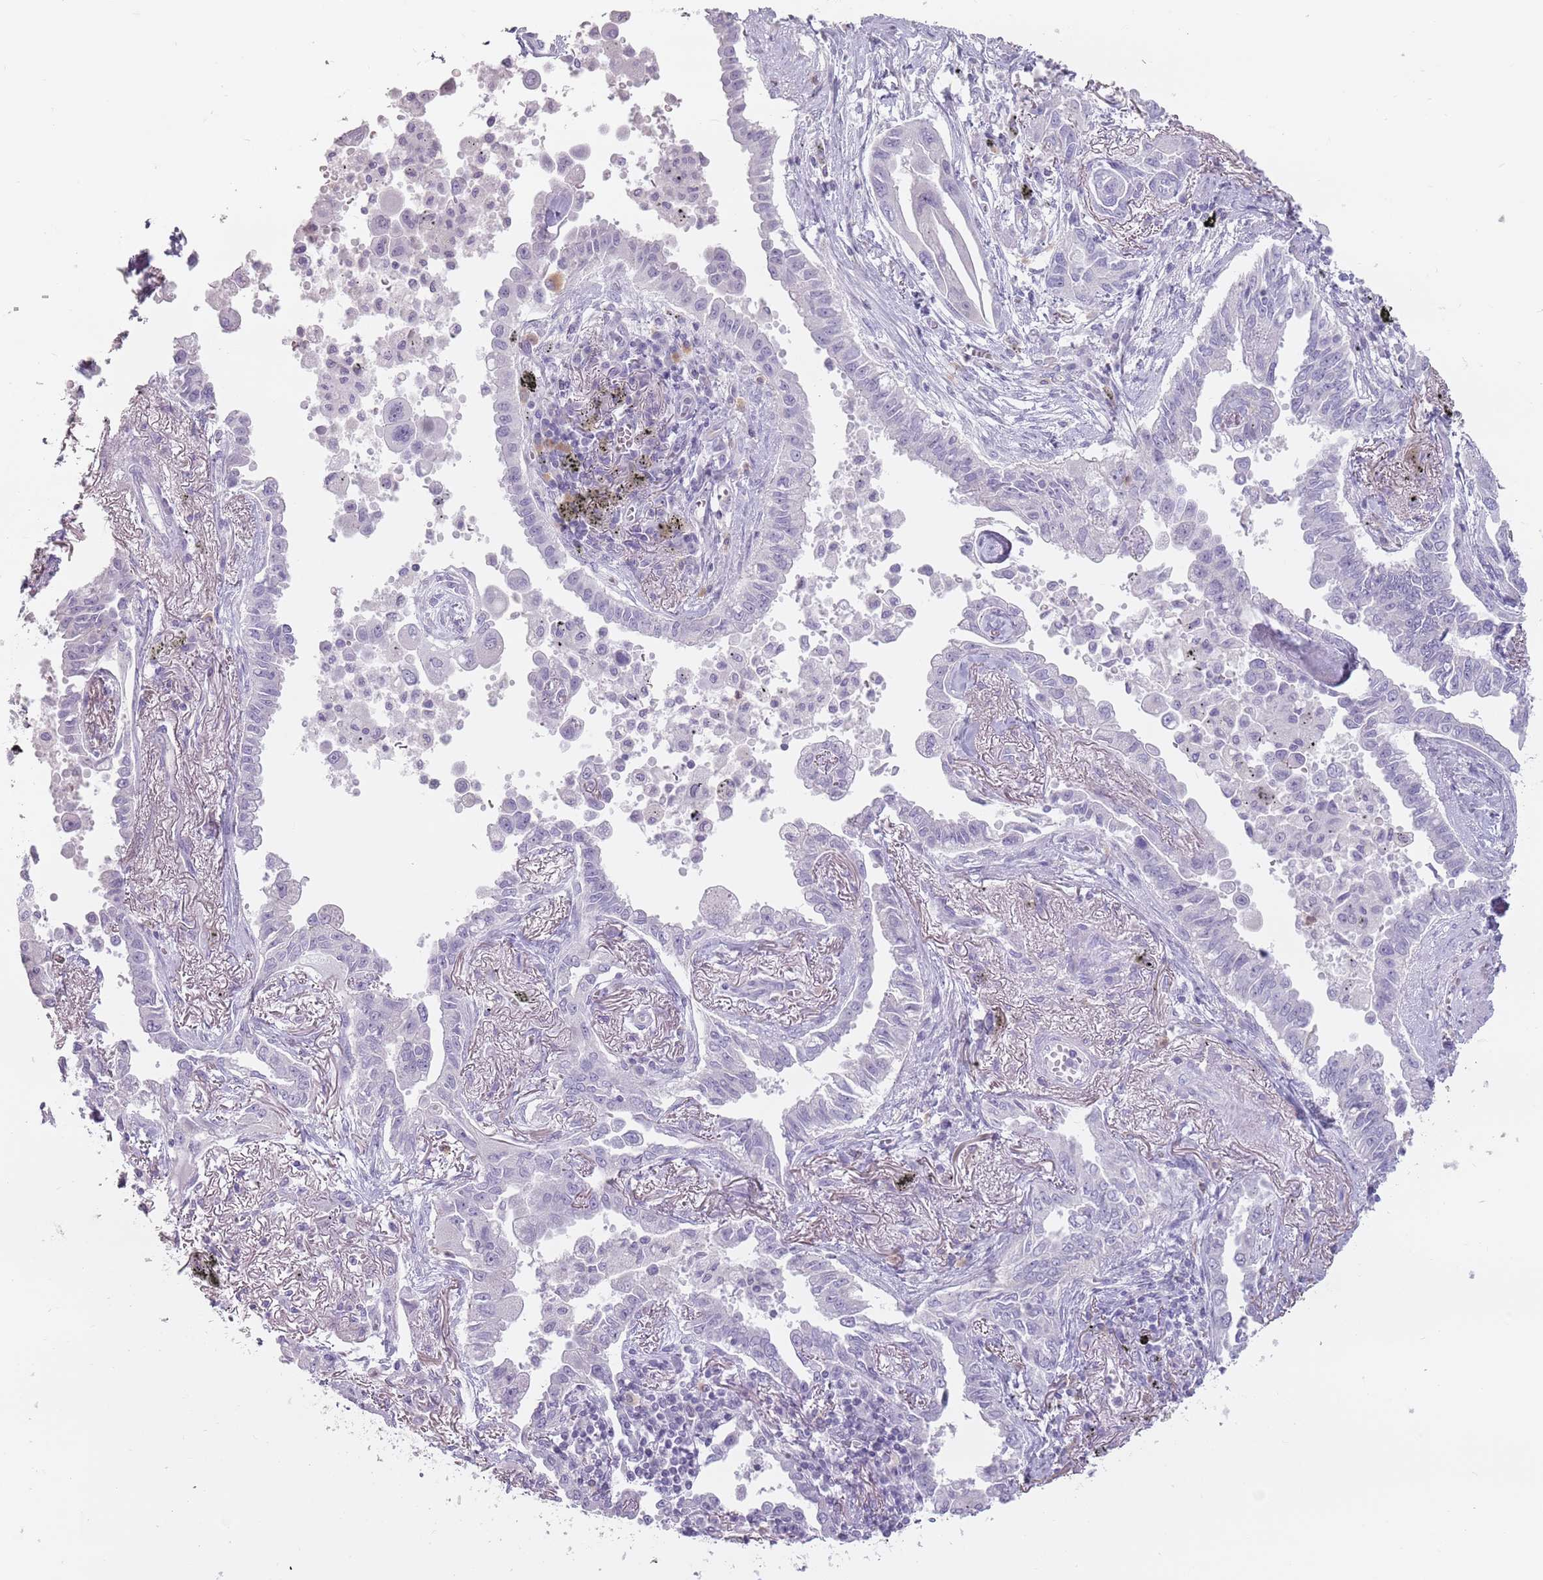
{"staining": {"intensity": "negative", "quantity": "none", "location": "none"}, "tissue": "lung cancer", "cell_type": "Tumor cells", "image_type": "cancer", "snomed": [{"axis": "morphology", "description": "Adenocarcinoma, NOS"}, {"axis": "topography", "description": "Lung"}], "caption": "This is an IHC image of human lung adenocarcinoma. There is no staining in tumor cells.", "gene": "ZNF584", "patient": {"sex": "male", "age": 67}}